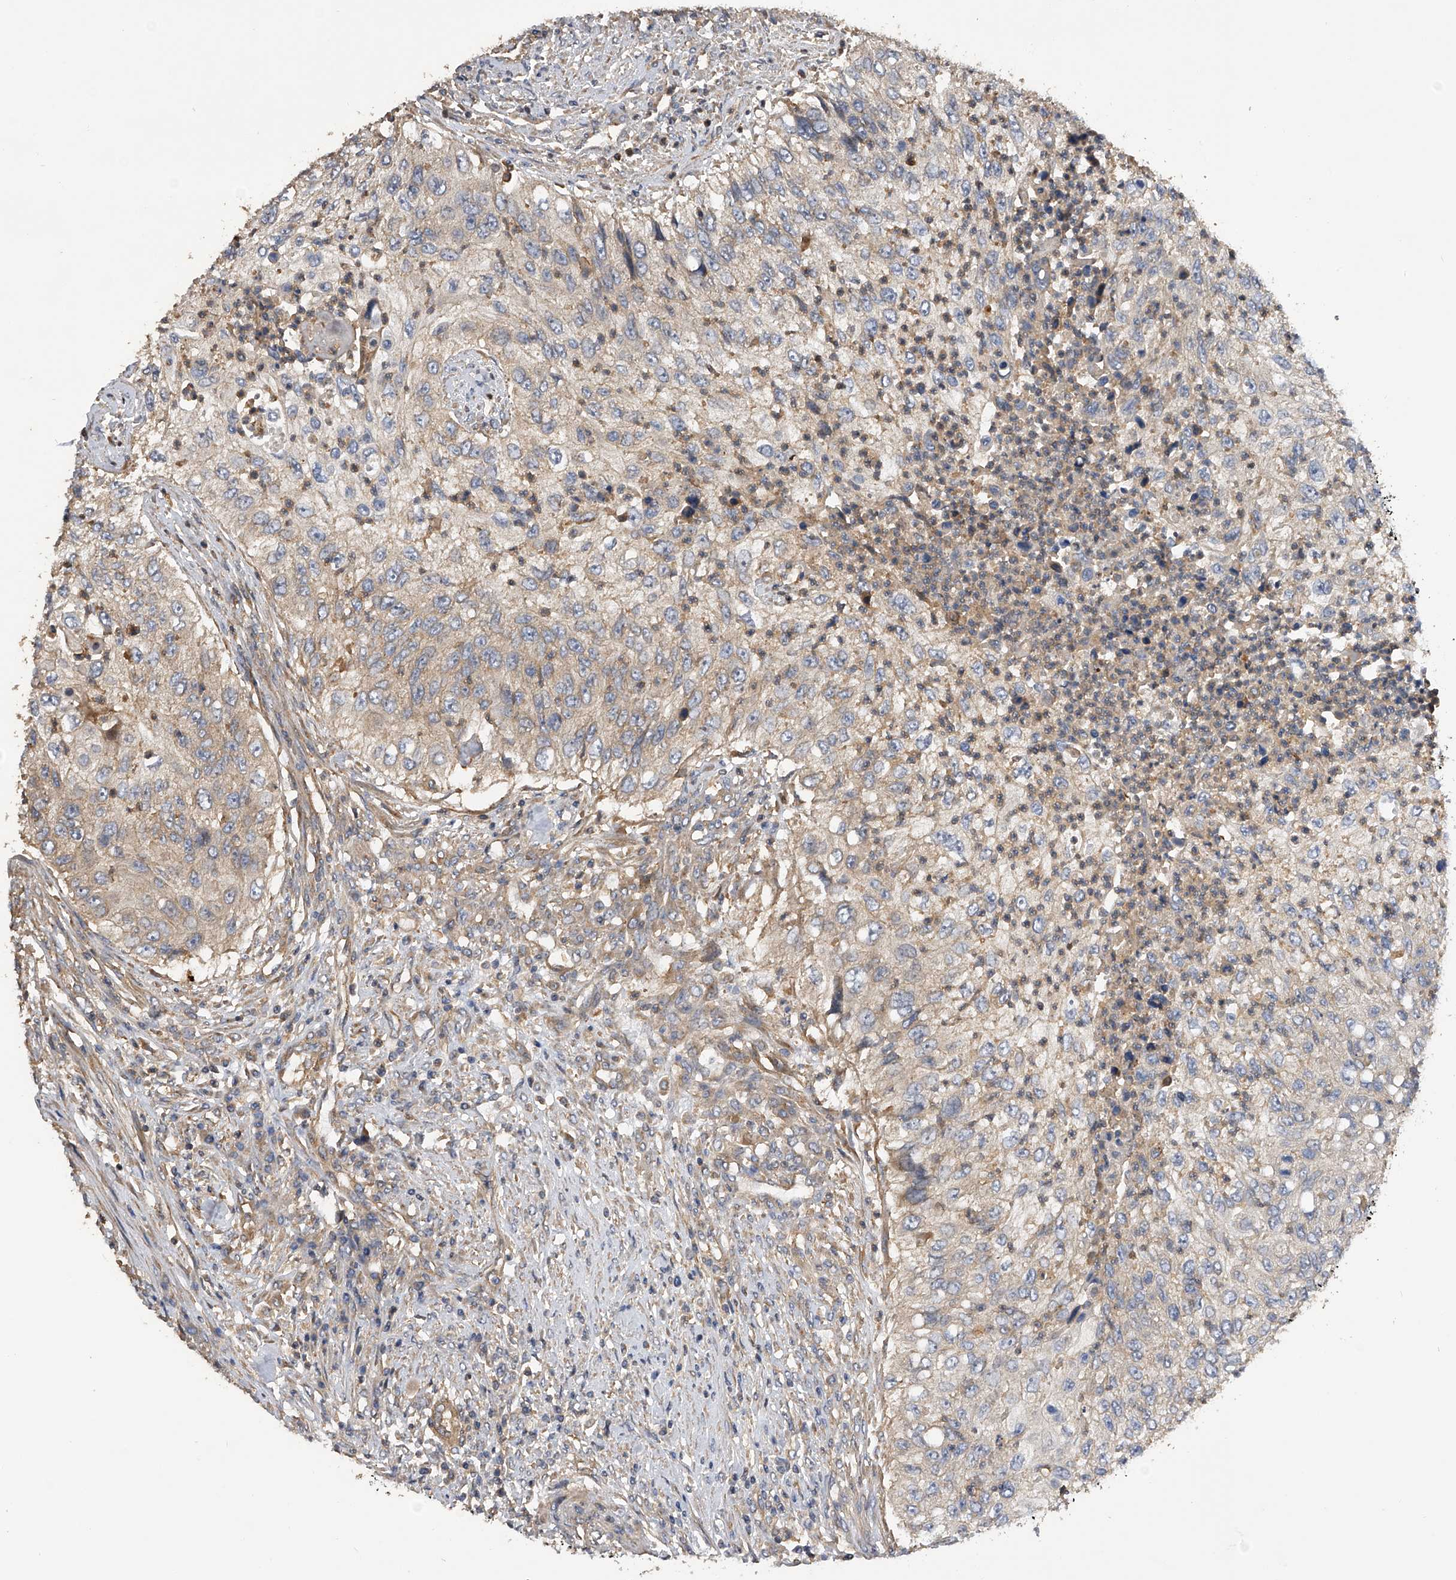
{"staining": {"intensity": "weak", "quantity": ">75%", "location": "cytoplasmic/membranous"}, "tissue": "urothelial cancer", "cell_type": "Tumor cells", "image_type": "cancer", "snomed": [{"axis": "morphology", "description": "Urothelial carcinoma, High grade"}, {"axis": "topography", "description": "Urinary bladder"}], "caption": "Urothelial carcinoma (high-grade) stained with a brown dye shows weak cytoplasmic/membranous positive expression in about >75% of tumor cells.", "gene": "PTPRA", "patient": {"sex": "female", "age": 60}}